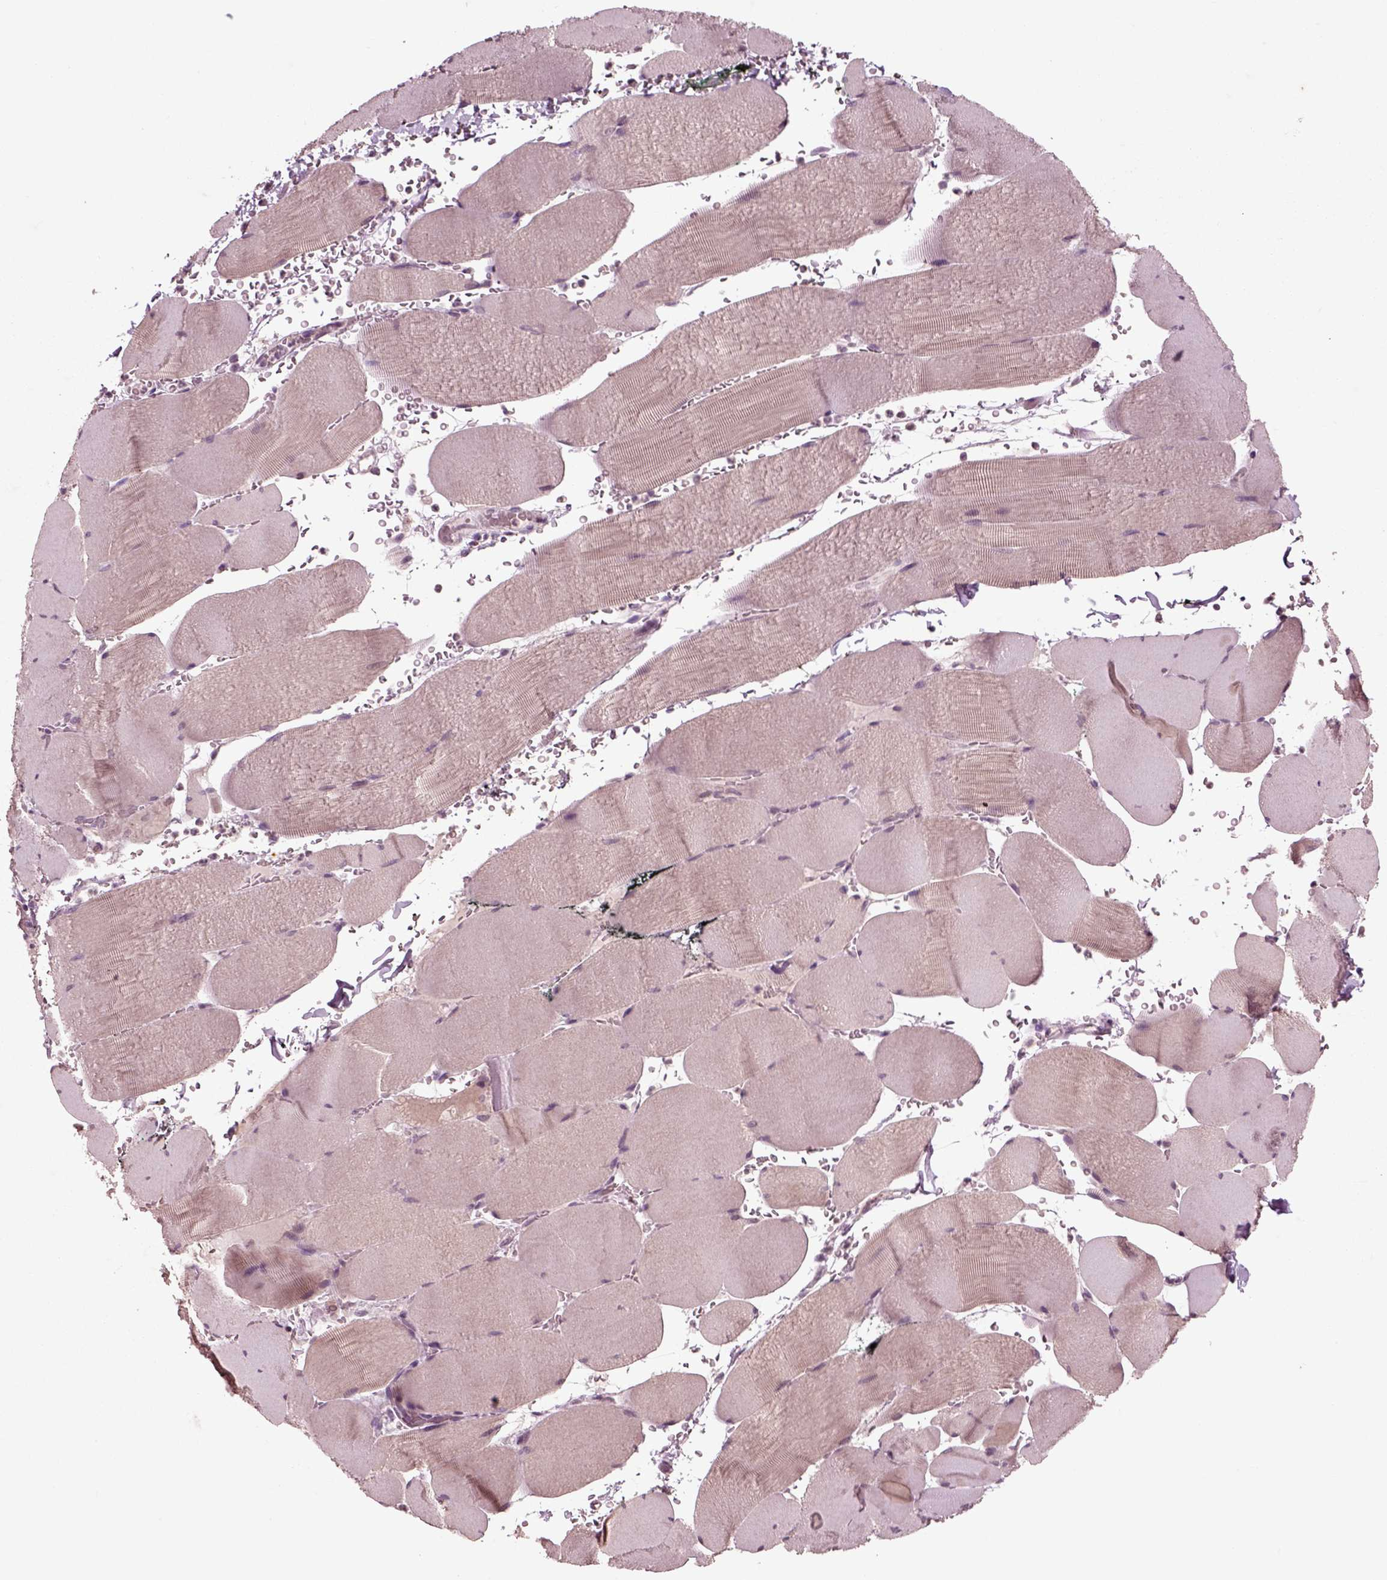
{"staining": {"intensity": "weak", "quantity": "25%-75%", "location": "cytoplasmic/membranous"}, "tissue": "skeletal muscle", "cell_type": "Myocytes", "image_type": "normal", "snomed": [{"axis": "morphology", "description": "Normal tissue, NOS"}, {"axis": "topography", "description": "Skeletal muscle"}], "caption": "DAB (3,3'-diaminobenzidine) immunohistochemical staining of unremarkable skeletal muscle exhibits weak cytoplasmic/membranous protein staining in approximately 25%-75% of myocytes.", "gene": "CHGB", "patient": {"sex": "male", "age": 56}}